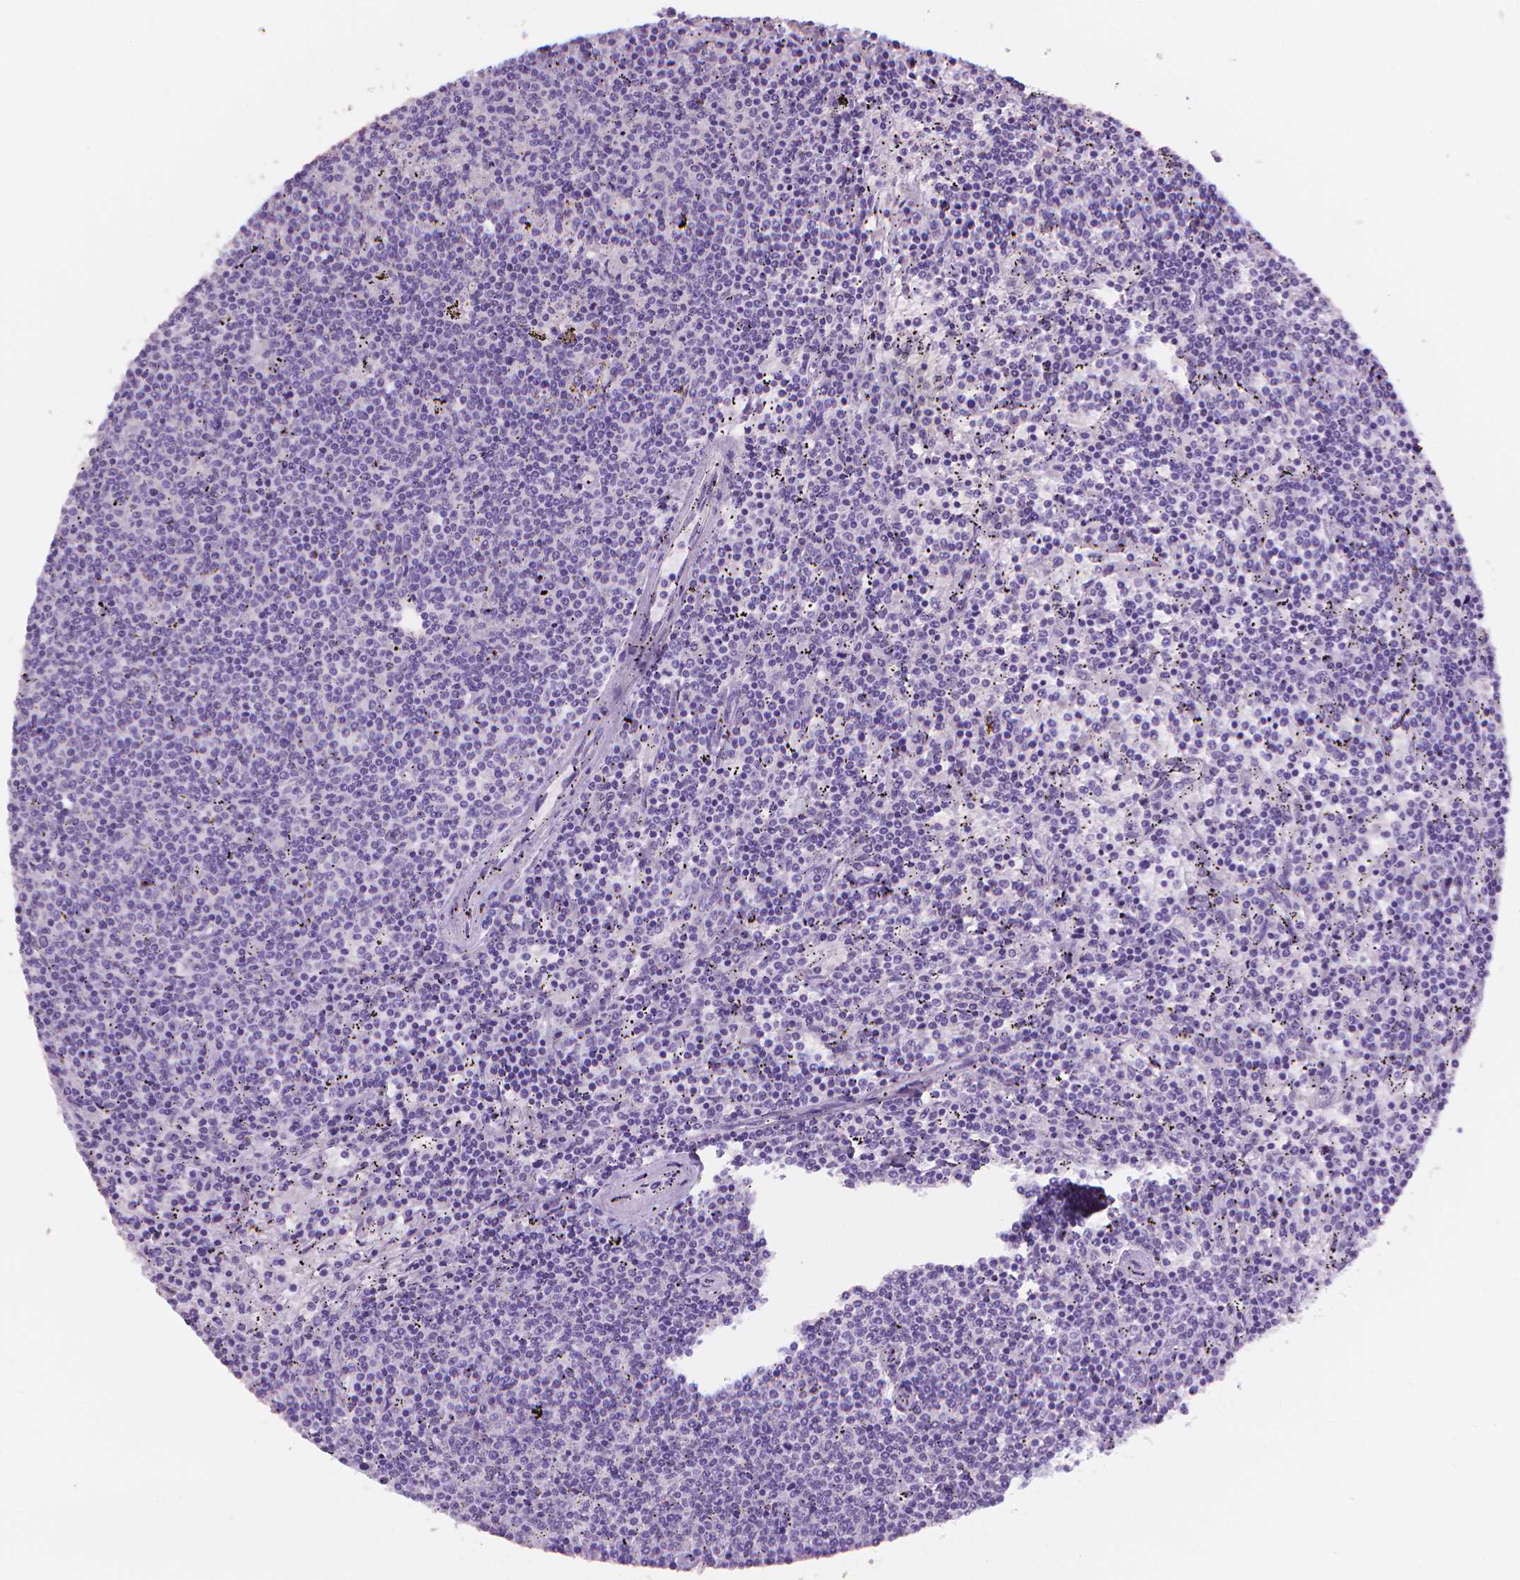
{"staining": {"intensity": "negative", "quantity": "none", "location": "none"}, "tissue": "lymphoma", "cell_type": "Tumor cells", "image_type": "cancer", "snomed": [{"axis": "morphology", "description": "Malignant lymphoma, non-Hodgkin's type, Low grade"}, {"axis": "topography", "description": "Spleen"}], "caption": "An IHC image of lymphoma is shown. There is no staining in tumor cells of lymphoma.", "gene": "TNNI2", "patient": {"sex": "female", "age": 50}}